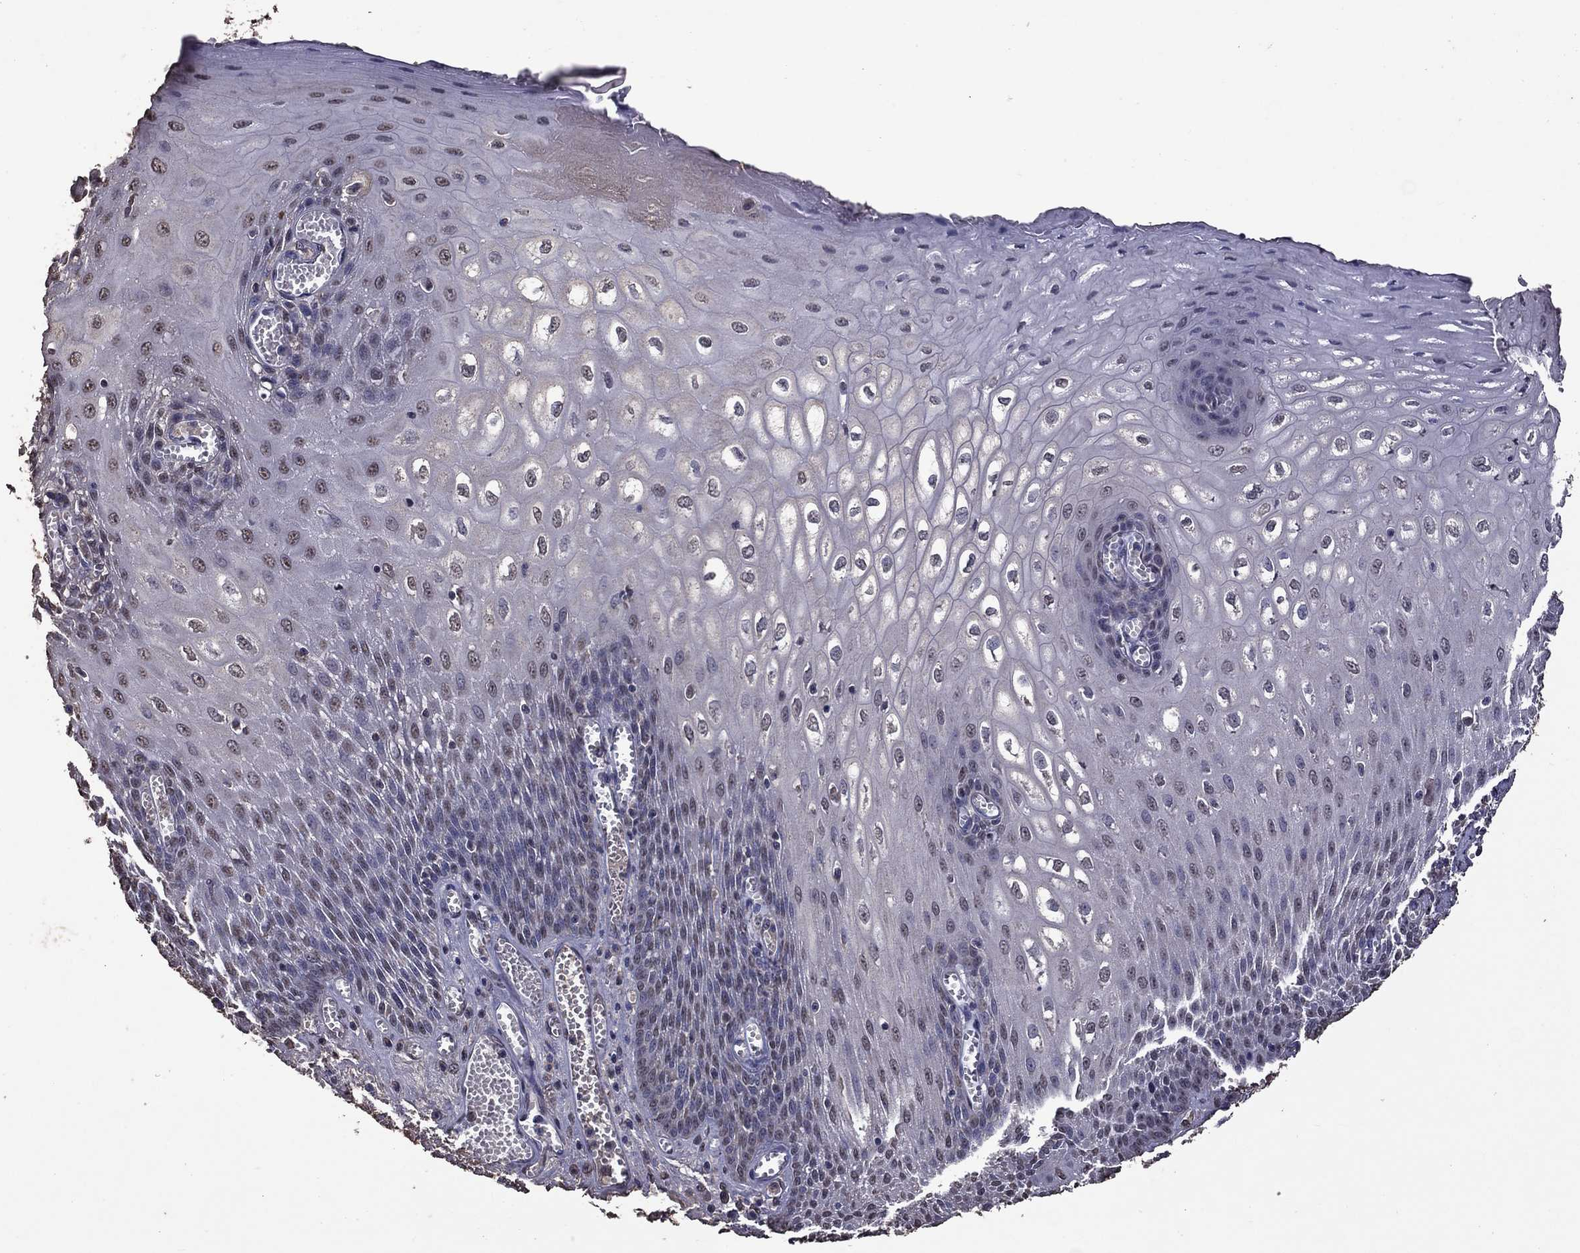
{"staining": {"intensity": "weak", "quantity": "<25%", "location": "nuclear"}, "tissue": "esophagus", "cell_type": "Squamous epithelial cells", "image_type": "normal", "snomed": [{"axis": "morphology", "description": "Normal tissue, NOS"}, {"axis": "topography", "description": "Esophagus"}], "caption": "Squamous epithelial cells are negative for protein expression in unremarkable human esophagus. Brightfield microscopy of immunohistochemistry (IHC) stained with DAB (3,3'-diaminobenzidine) (brown) and hematoxylin (blue), captured at high magnification.", "gene": "SERPINA5", "patient": {"sex": "male", "age": 58}}